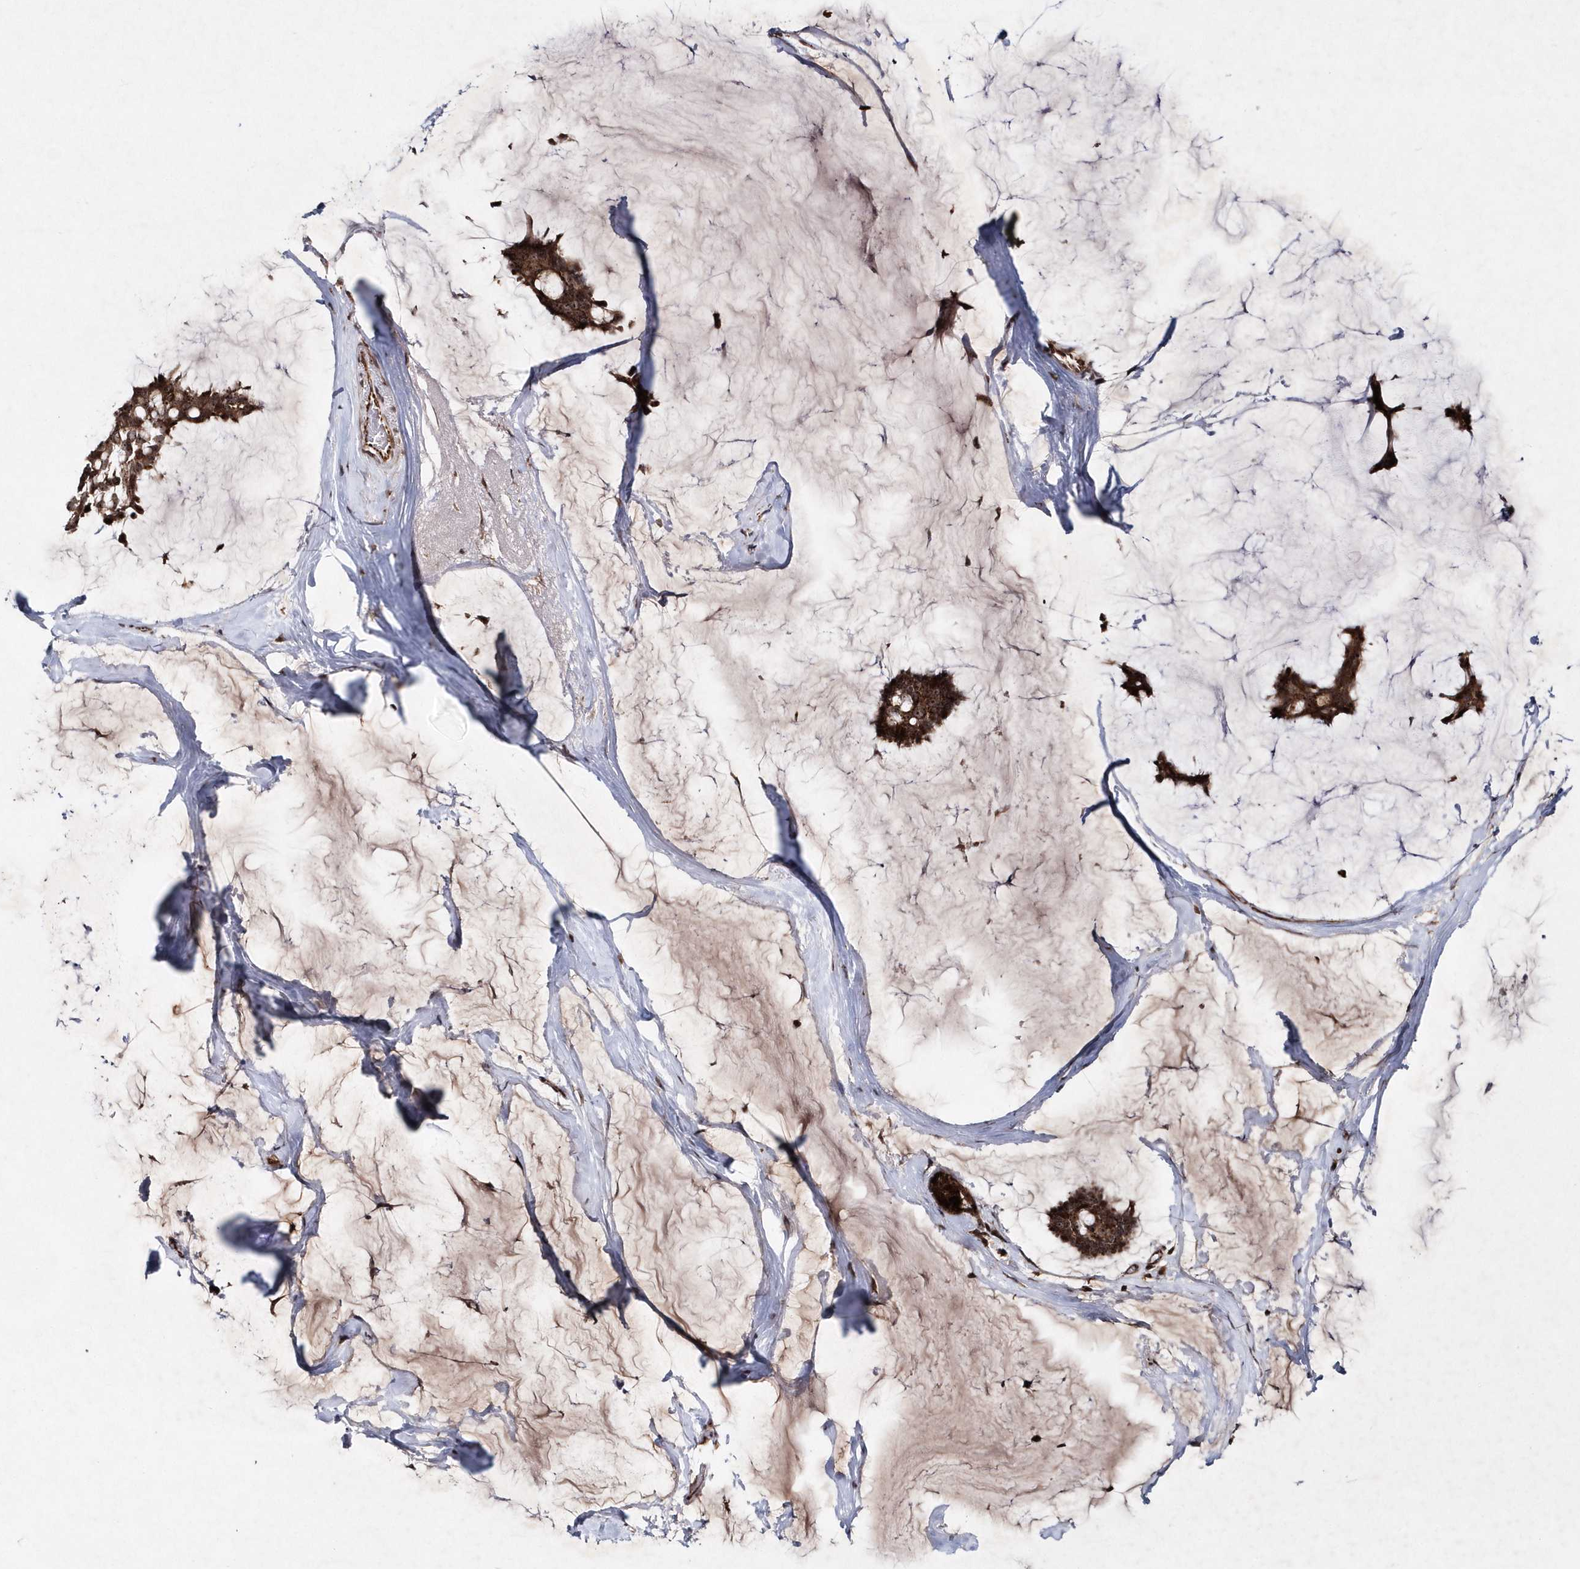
{"staining": {"intensity": "strong", "quantity": ">75%", "location": "cytoplasmic/membranous,nuclear"}, "tissue": "breast cancer", "cell_type": "Tumor cells", "image_type": "cancer", "snomed": [{"axis": "morphology", "description": "Duct carcinoma"}, {"axis": "topography", "description": "Breast"}], "caption": "IHC of intraductal carcinoma (breast) exhibits high levels of strong cytoplasmic/membranous and nuclear expression in approximately >75% of tumor cells. Immunohistochemistry (ihc) stains the protein in brown and the nuclei are stained blue.", "gene": "SOWAHB", "patient": {"sex": "female", "age": 93}}